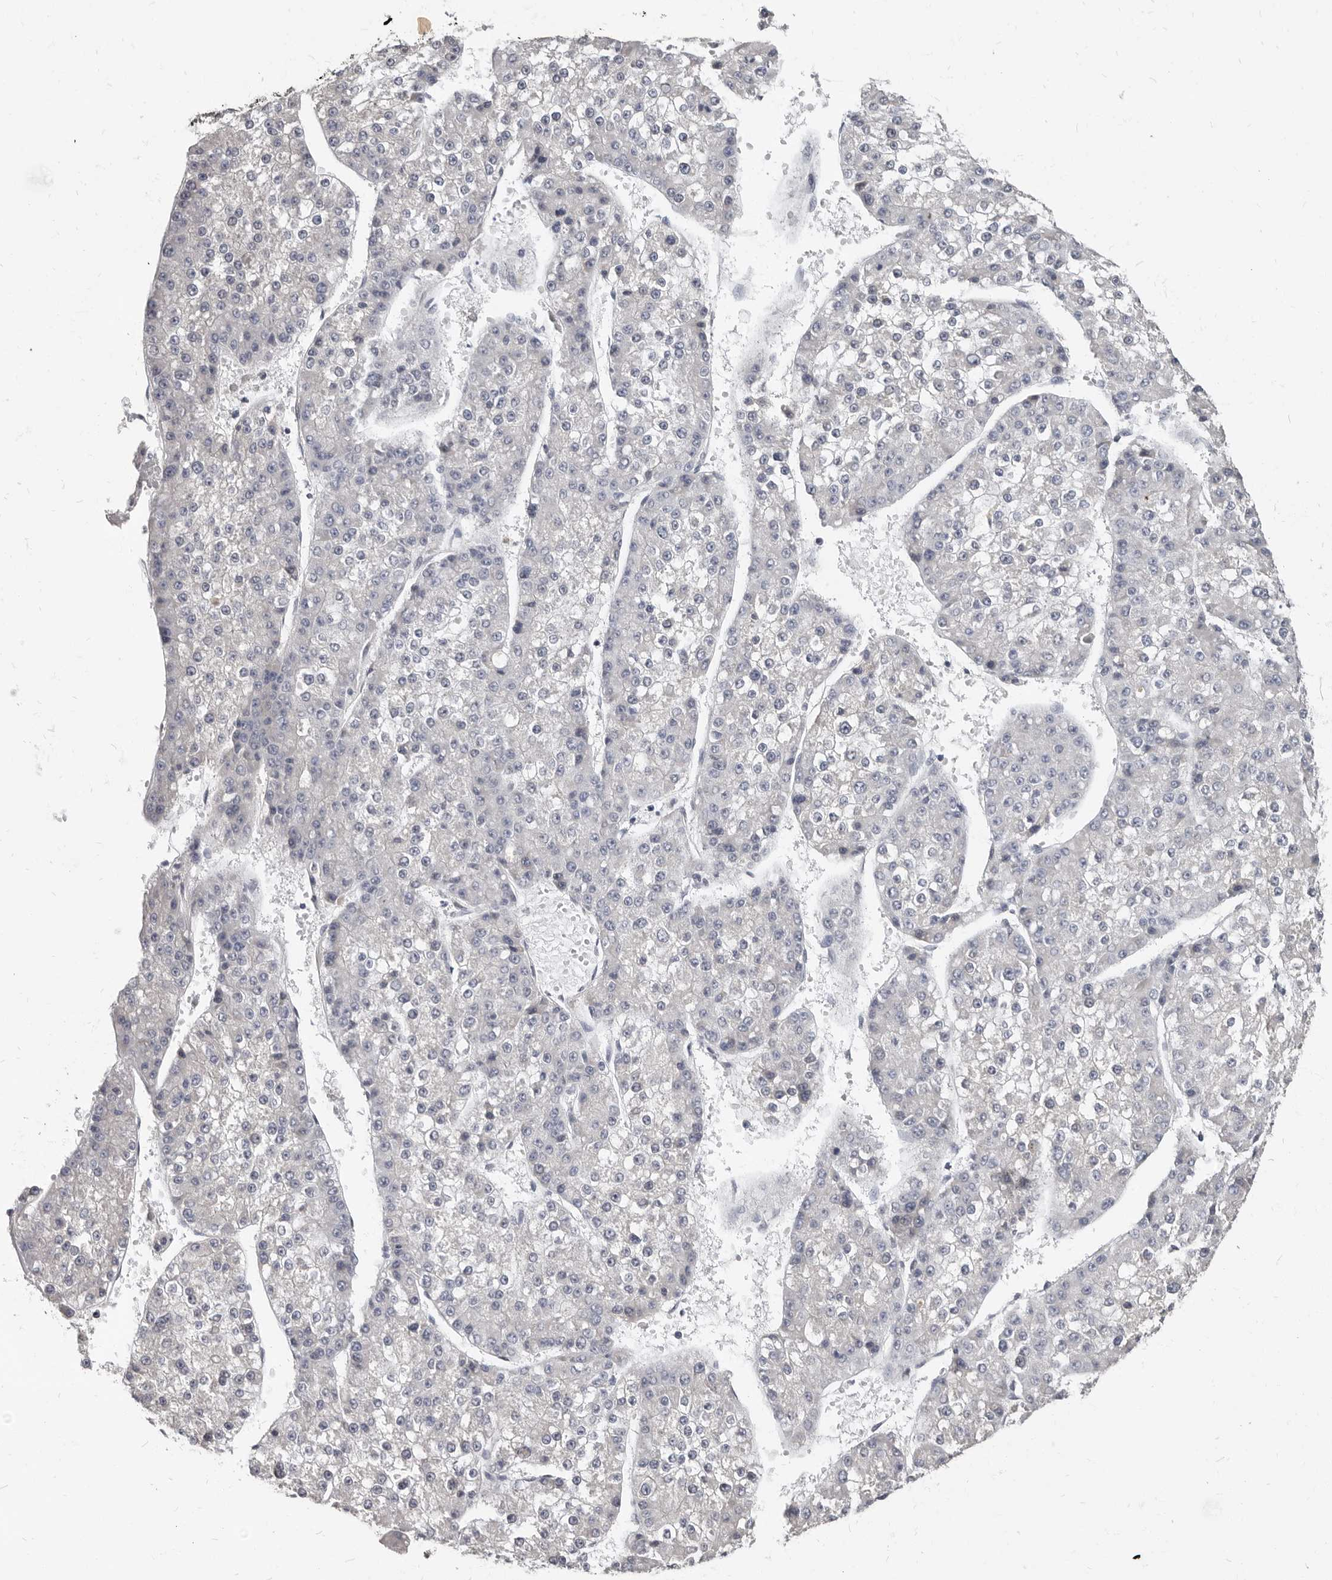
{"staining": {"intensity": "negative", "quantity": "none", "location": "none"}, "tissue": "liver cancer", "cell_type": "Tumor cells", "image_type": "cancer", "snomed": [{"axis": "morphology", "description": "Carcinoma, Hepatocellular, NOS"}, {"axis": "topography", "description": "Liver"}], "caption": "Immunohistochemistry (IHC) histopathology image of hepatocellular carcinoma (liver) stained for a protein (brown), which exhibits no expression in tumor cells. Nuclei are stained in blue.", "gene": "MRGPRF", "patient": {"sex": "female", "age": 73}}